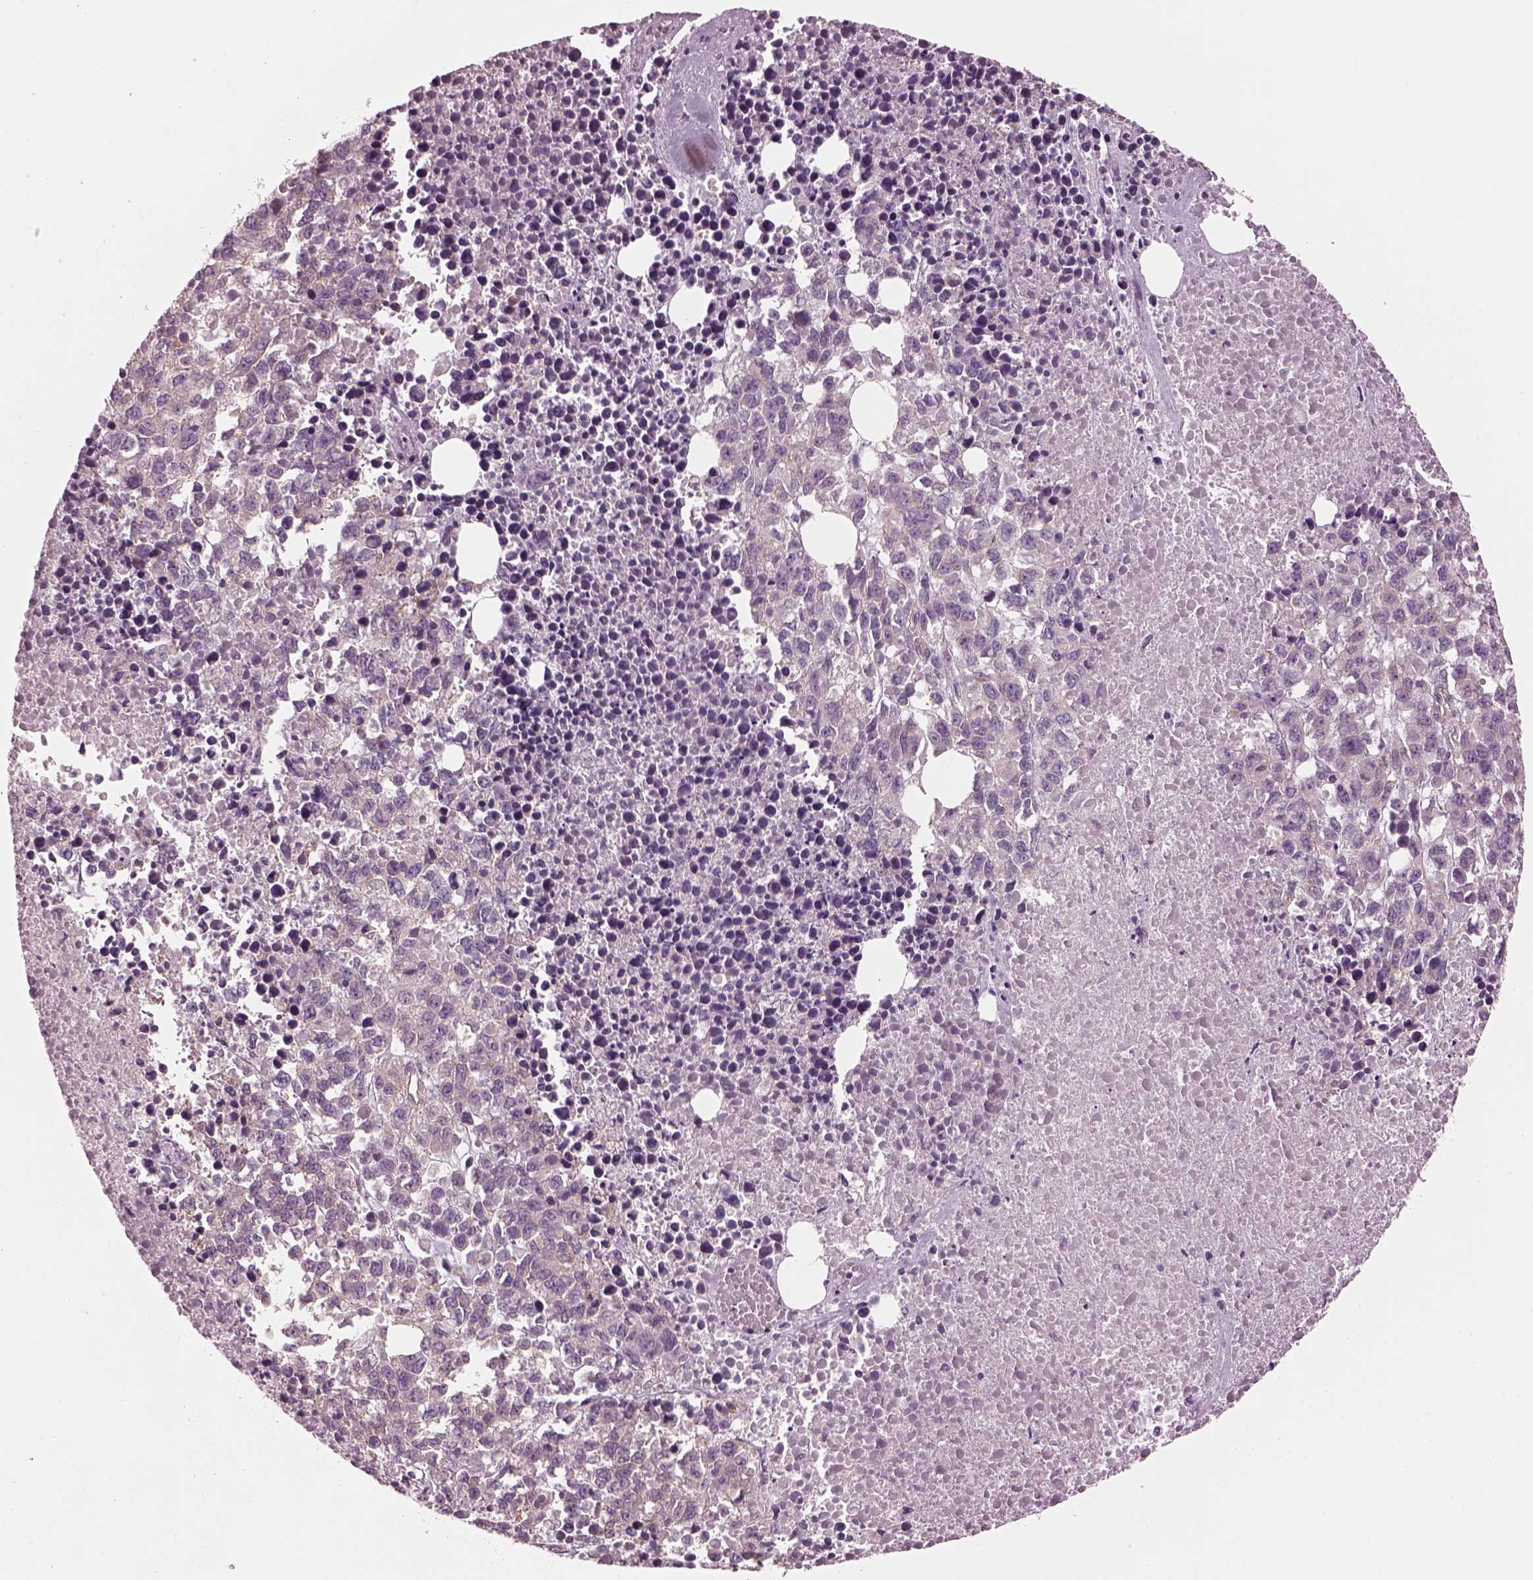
{"staining": {"intensity": "negative", "quantity": "none", "location": "none"}, "tissue": "melanoma", "cell_type": "Tumor cells", "image_type": "cancer", "snomed": [{"axis": "morphology", "description": "Malignant melanoma, Metastatic site"}, {"axis": "topography", "description": "Skin"}], "caption": "This is an IHC micrograph of melanoma. There is no expression in tumor cells.", "gene": "ODAD1", "patient": {"sex": "male", "age": 84}}